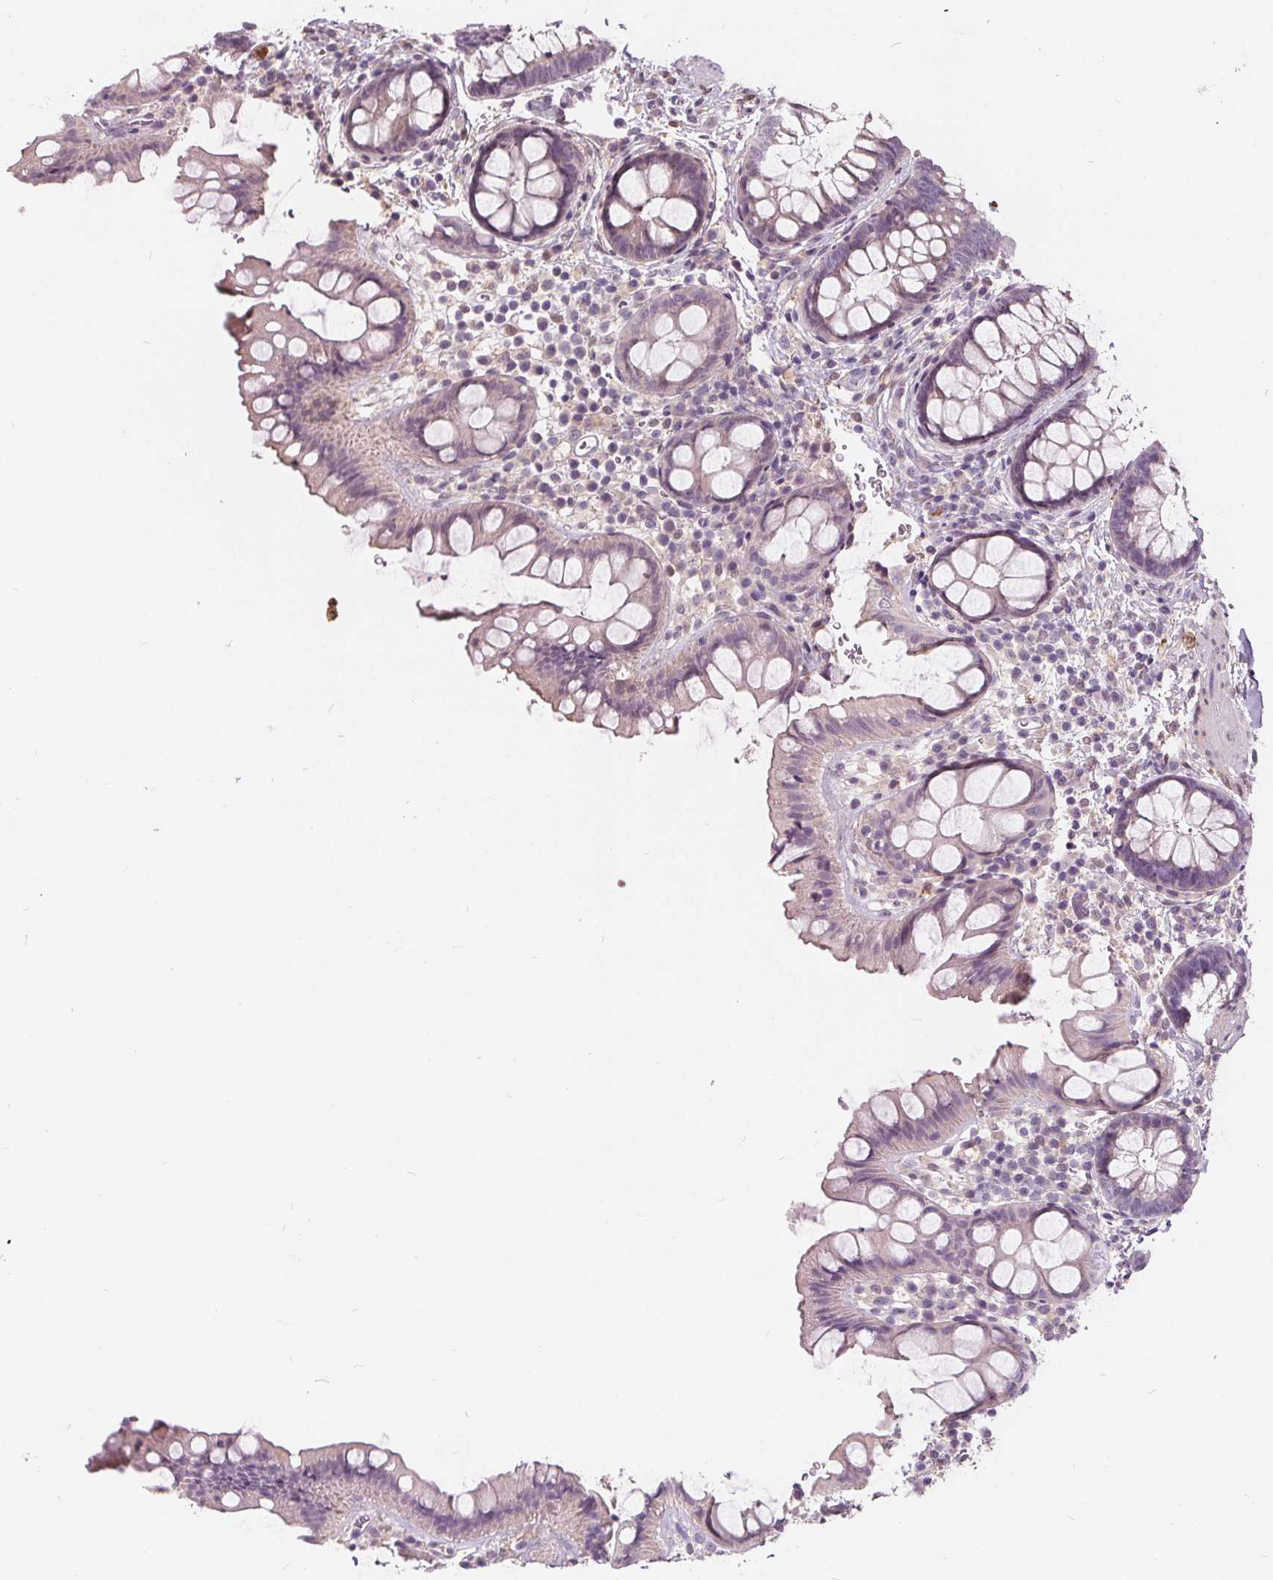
{"staining": {"intensity": "negative", "quantity": "none", "location": "none"}, "tissue": "rectum", "cell_type": "Glandular cells", "image_type": "normal", "snomed": [{"axis": "morphology", "description": "Normal tissue, NOS"}, {"axis": "topography", "description": "Rectum"}, {"axis": "topography", "description": "Peripheral nerve tissue"}], "caption": "This photomicrograph is of normal rectum stained with immunohistochemistry (IHC) to label a protein in brown with the nuclei are counter-stained blue. There is no expression in glandular cells.", "gene": "HAAO", "patient": {"sex": "female", "age": 69}}